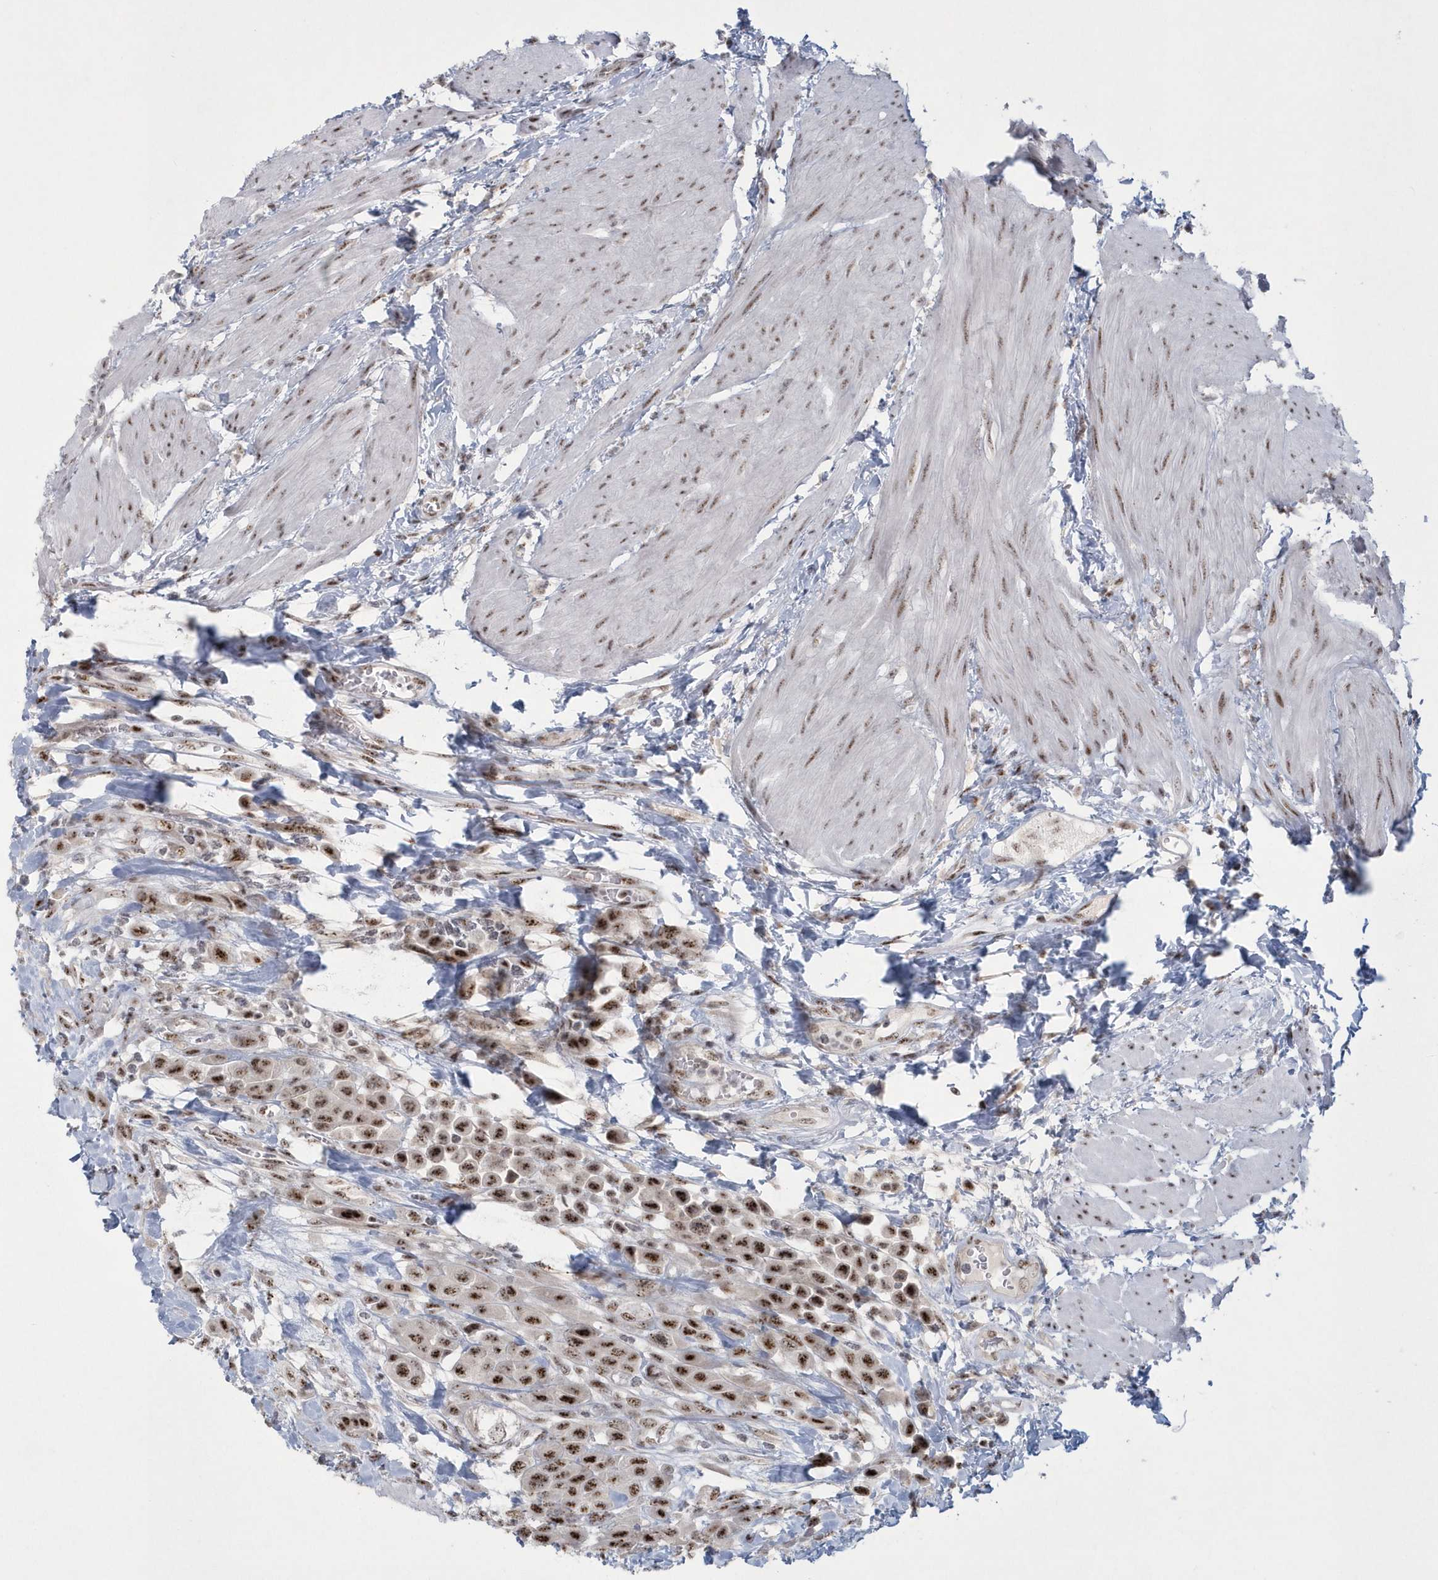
{"staining": {"intensity": "moderate", "quantity": ">75%", "location": "nuclear"}, "tissue": "urothelial cancer", "cell_type": "Tumor cells", "image_type": "cancer", "snomed": [{"axis": "morphology", "description": "Urothelial carcinoma, High grade"}, {"axis": "topography", "description": "Urinary bladder"}], "caption": "Protein expression analysis of human urothelial cancer reveals moderate nuclear staining in approximately >75% of tumor cells.", "gene": "KDM6B", "patient": {"sex": "male", "age": 50}}